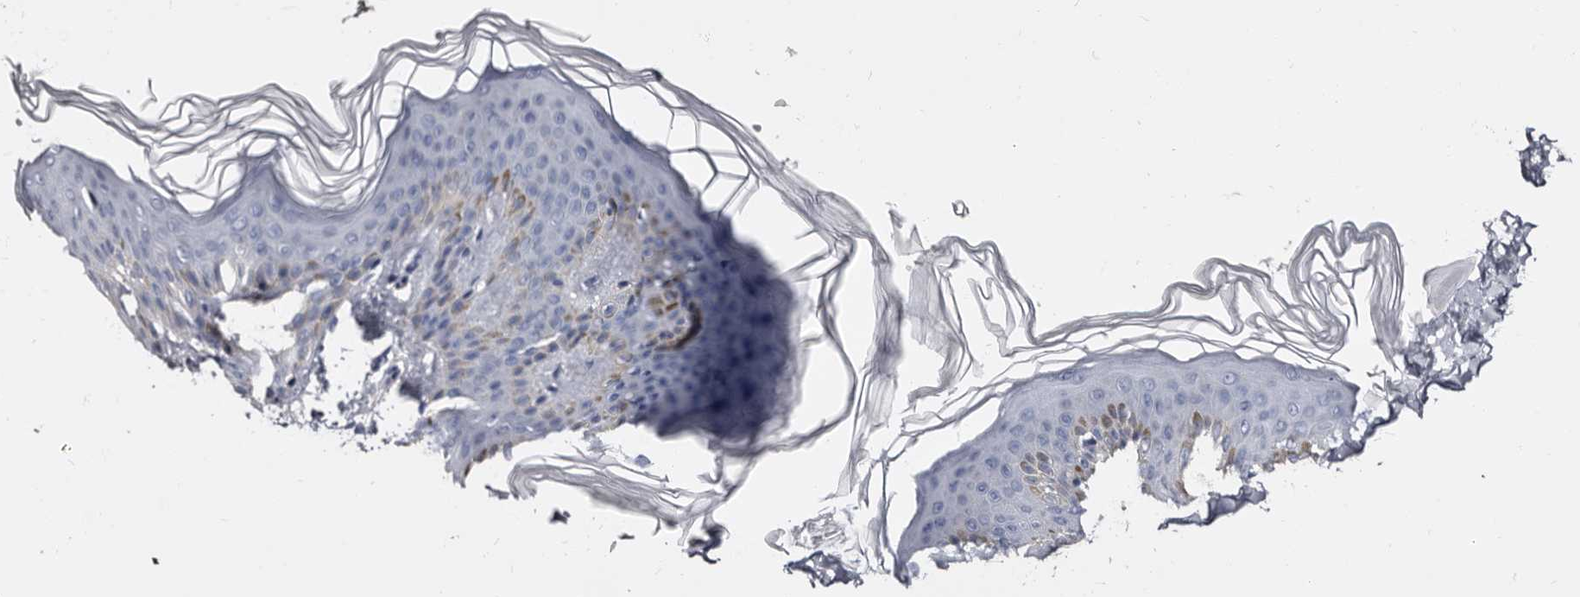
{"staining": {"intensity": "negative", "quantity": "none", "location": "none"}, "tissue": "skin", "cell_type": "Fibroblasts", "image_type": "normal", "snomed": [{"axis": "morphology", "description": "Normal tissue, NOS"}, {"axis": "morphology", "description": "Neoplasm, benign, NOS"}, {"axis": "topography", "description": "Skin"}, {"axis": "topography", "description": "Soft tissue"}], "caption": "Immunohistochemical staining of benign skin demonstrates no significant staining in fibroblasts.", "gene": "EPB41L3", "patient": {"sex": "male", "age": 26}}